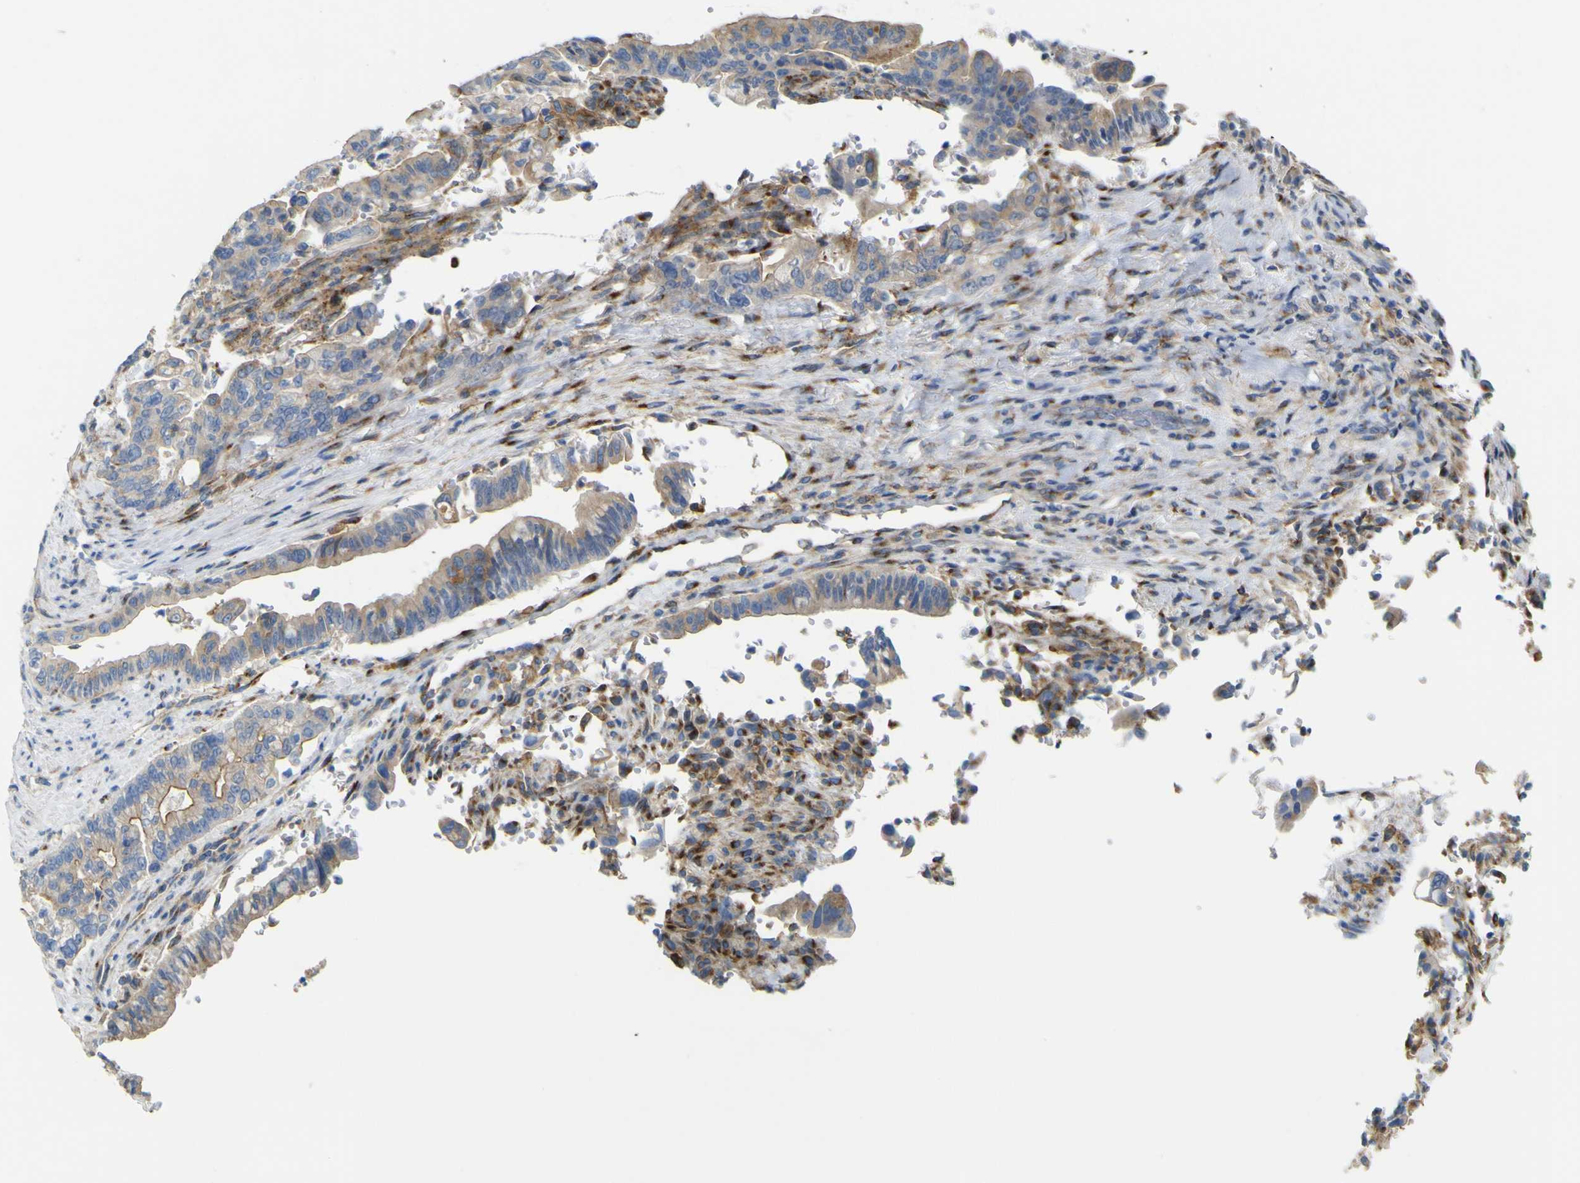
{"staining": {"intensity": "weak", "quantity": ">75%", "location": "cytoplasmic/membranous"}, "tissue": "pancreatic cancer", "cell_type": "Tumor cells", "image_type": "cancer", "snomed": [{"axis": "morphology", "description": "Adenocarcinoma, NOS"}, {"axis": "topography", "description": "Pancreas"}], "caption": "Immunohistochemical staining of pancreatic cancer (adenocarcinoma) reveals low levels of weak cytoplasmic/membranous protein staining in about >75% of tumor cells. (DAB IHC with brightfield microscopy, high magnification).", "gene": "IGF2R", "patient": {"sex": "male", "age": 70}}